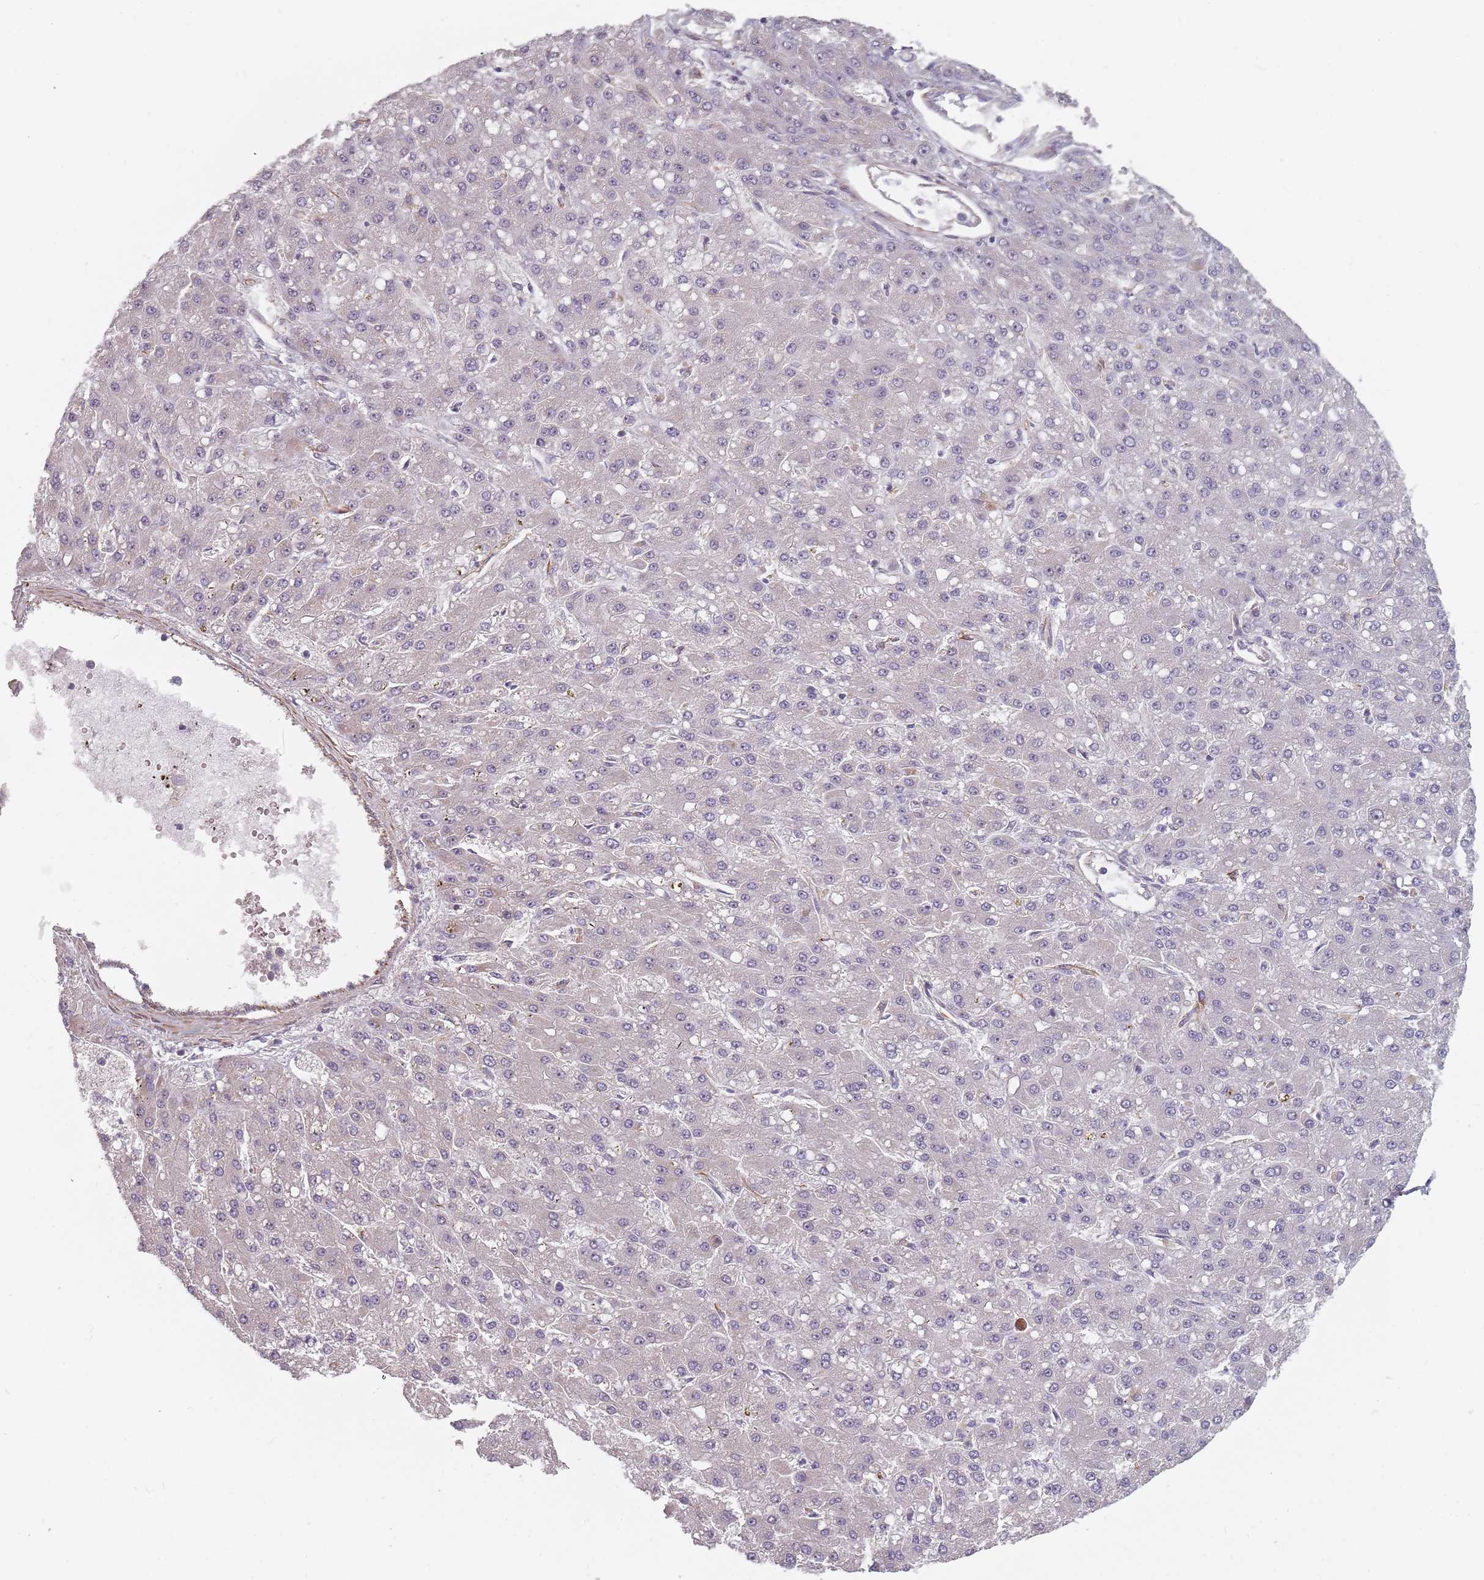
{"staining": {"intensity": "negative", "quantity": "none", "location": "none"}, "tissue": "liver cancer", "cell_type": "Tumor cells", "image_type": "cancer", "snomed": [{"axis": "morphology", "description": "Carcinoma, Hepatocellular, NOS"}, {"axis": "topography", "description": "Liver"}], "caption": "A high-resolution photomicrograph shows immunohistochemistry (IHC) staining of liver hepatocellular carcinoma, which exhibits no significant staining in tumor cells.", "gene": "GAS2L3", "patient": {"sex": "male", "age": 67}}